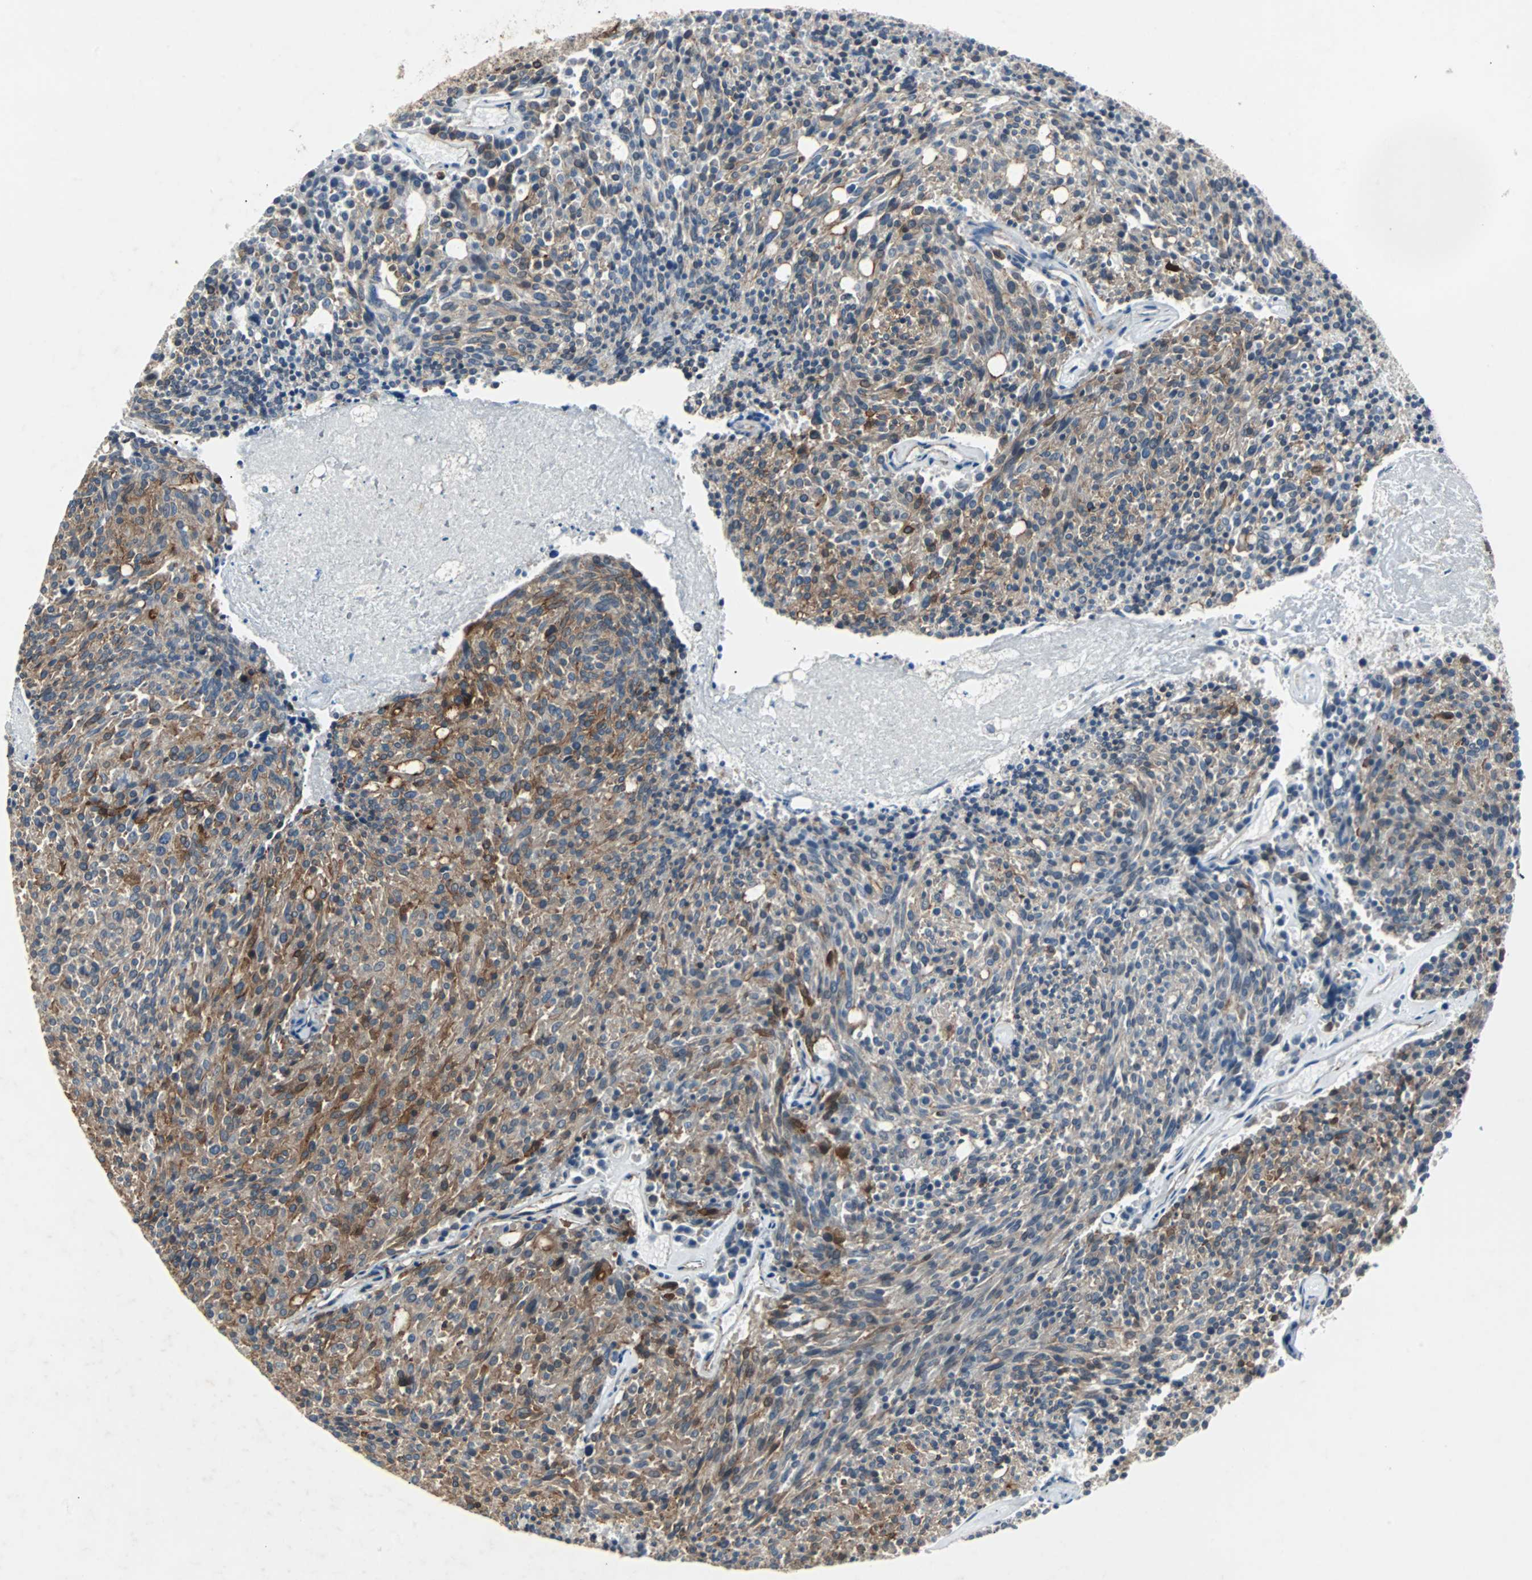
{"staining": {"intensity": "moderate", "quantity": "25%-75%", "location": "cytoplasmic/membranous"}, "tissue": "carcinoid", "cell_type": "Tumor cells", "image_type": "cancer", "snomed": [{"axis": "morphology", "description": "Carcinoid, malignant, NOS"}, {"axis": "topography", "description": "Pancreas"}], "caption": "Immunohistochemical staining of human carcinoid demonstrates moderate cytoplasmic/membranous protein staining in approximately 25%-75% of tumor cells.", "gene": "CMC2", "patient": {"sex": "female", "age": 54}}